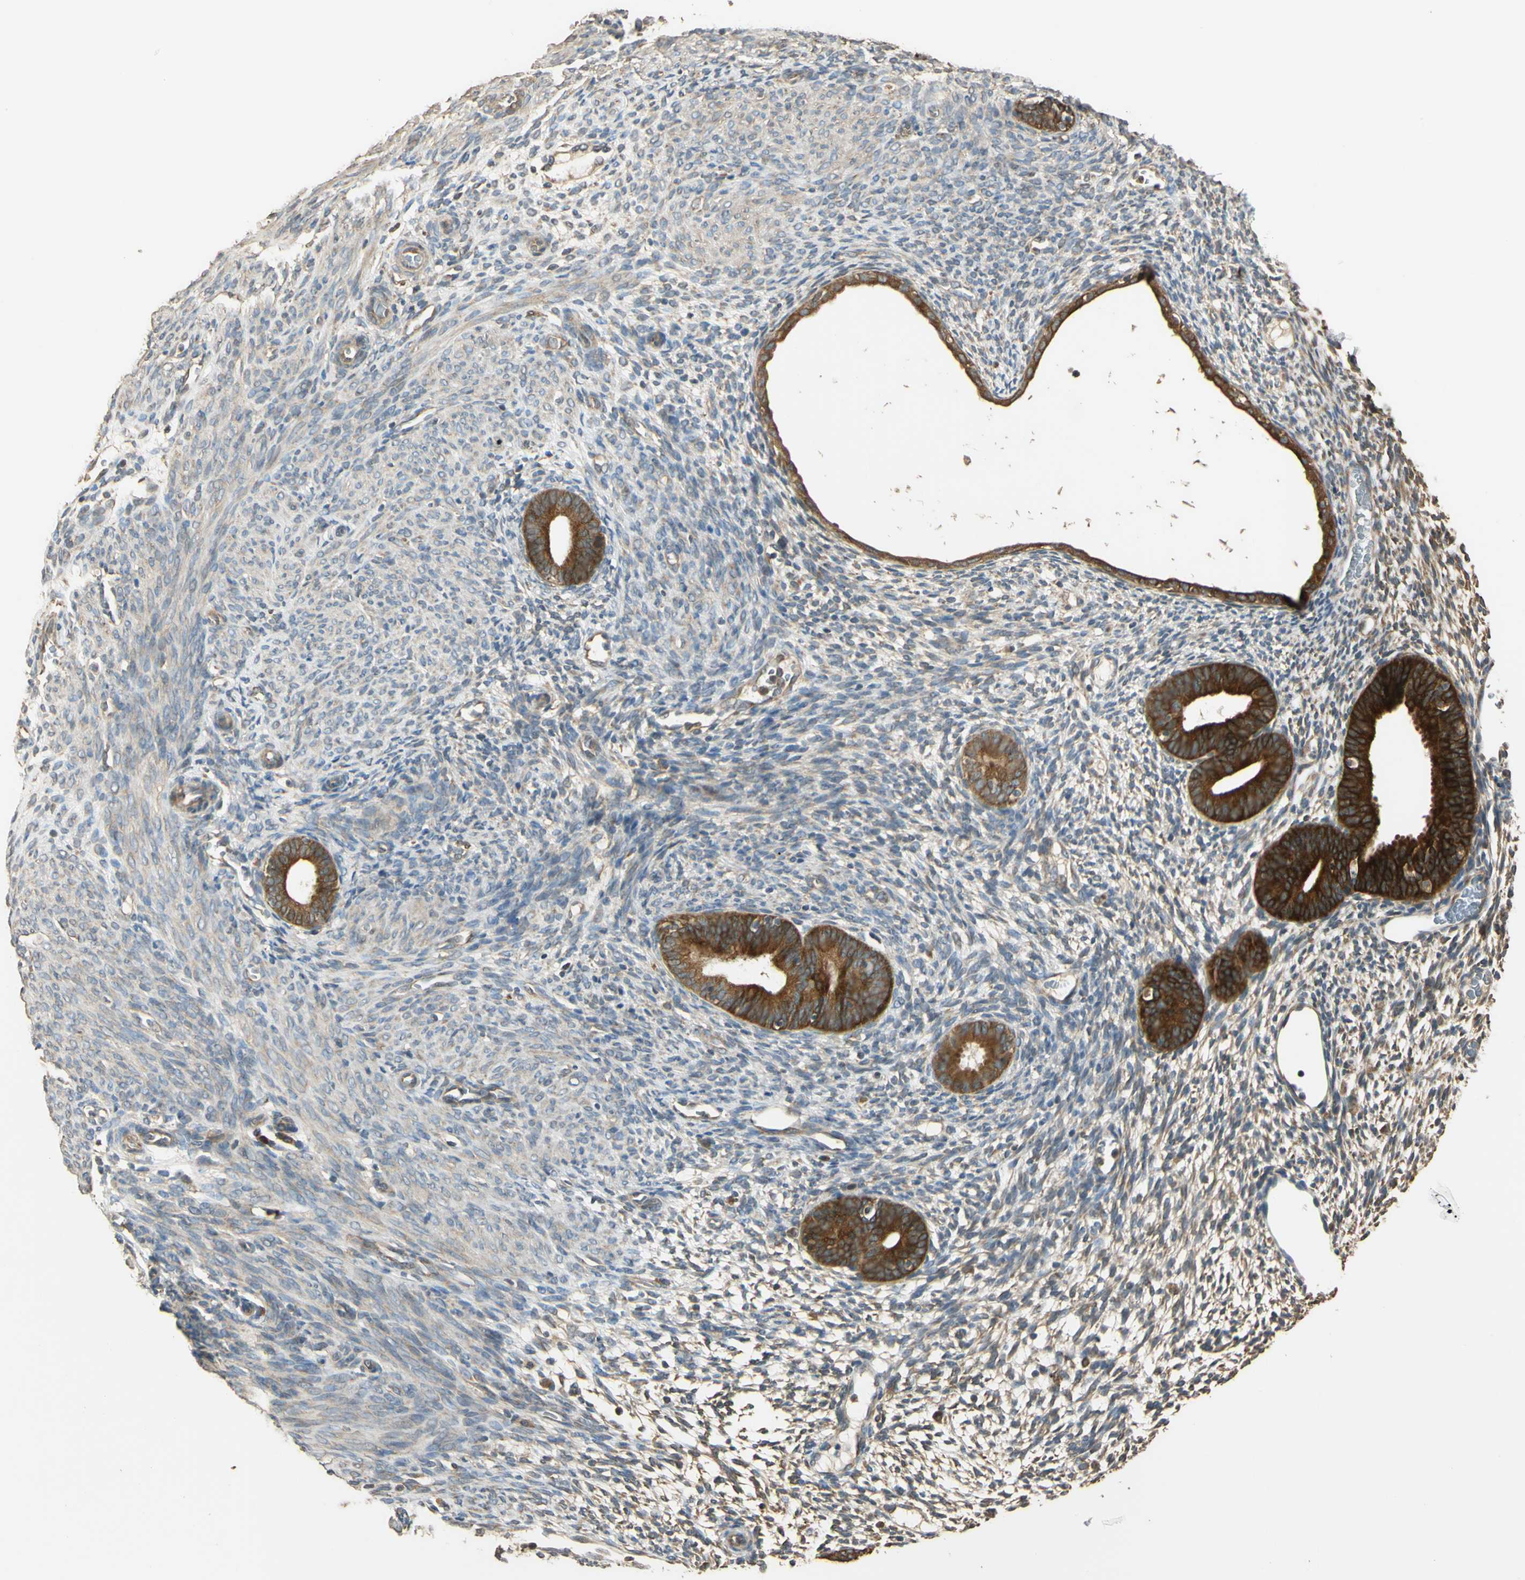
{"staining": {"intensity": "moderate", "quantity": "25%-75%", "location": "cytoplasmic/membranous"}, "tissue": "endometrium", "cell_type": "Cells in endometrial stroma", "image_type": "normal", "snomed": [{"axis": "morphology", "description": "Normal tissue, NOS"}, {"axis": "morphology", "description": "Atrophy, NOS"}, {"axis": "topography", "description": "Uterus"}, {"axis": "topography", "description": "Endometrium"}], "caption": "Human endometrium stained for a protein (brown) shows moderate cytoplasmic/membranous positive positivity in approximately 25%-75% of cells in endometrial stroma.", "gene": "STX18", "patient": {"sex": "female", "age": 68}}